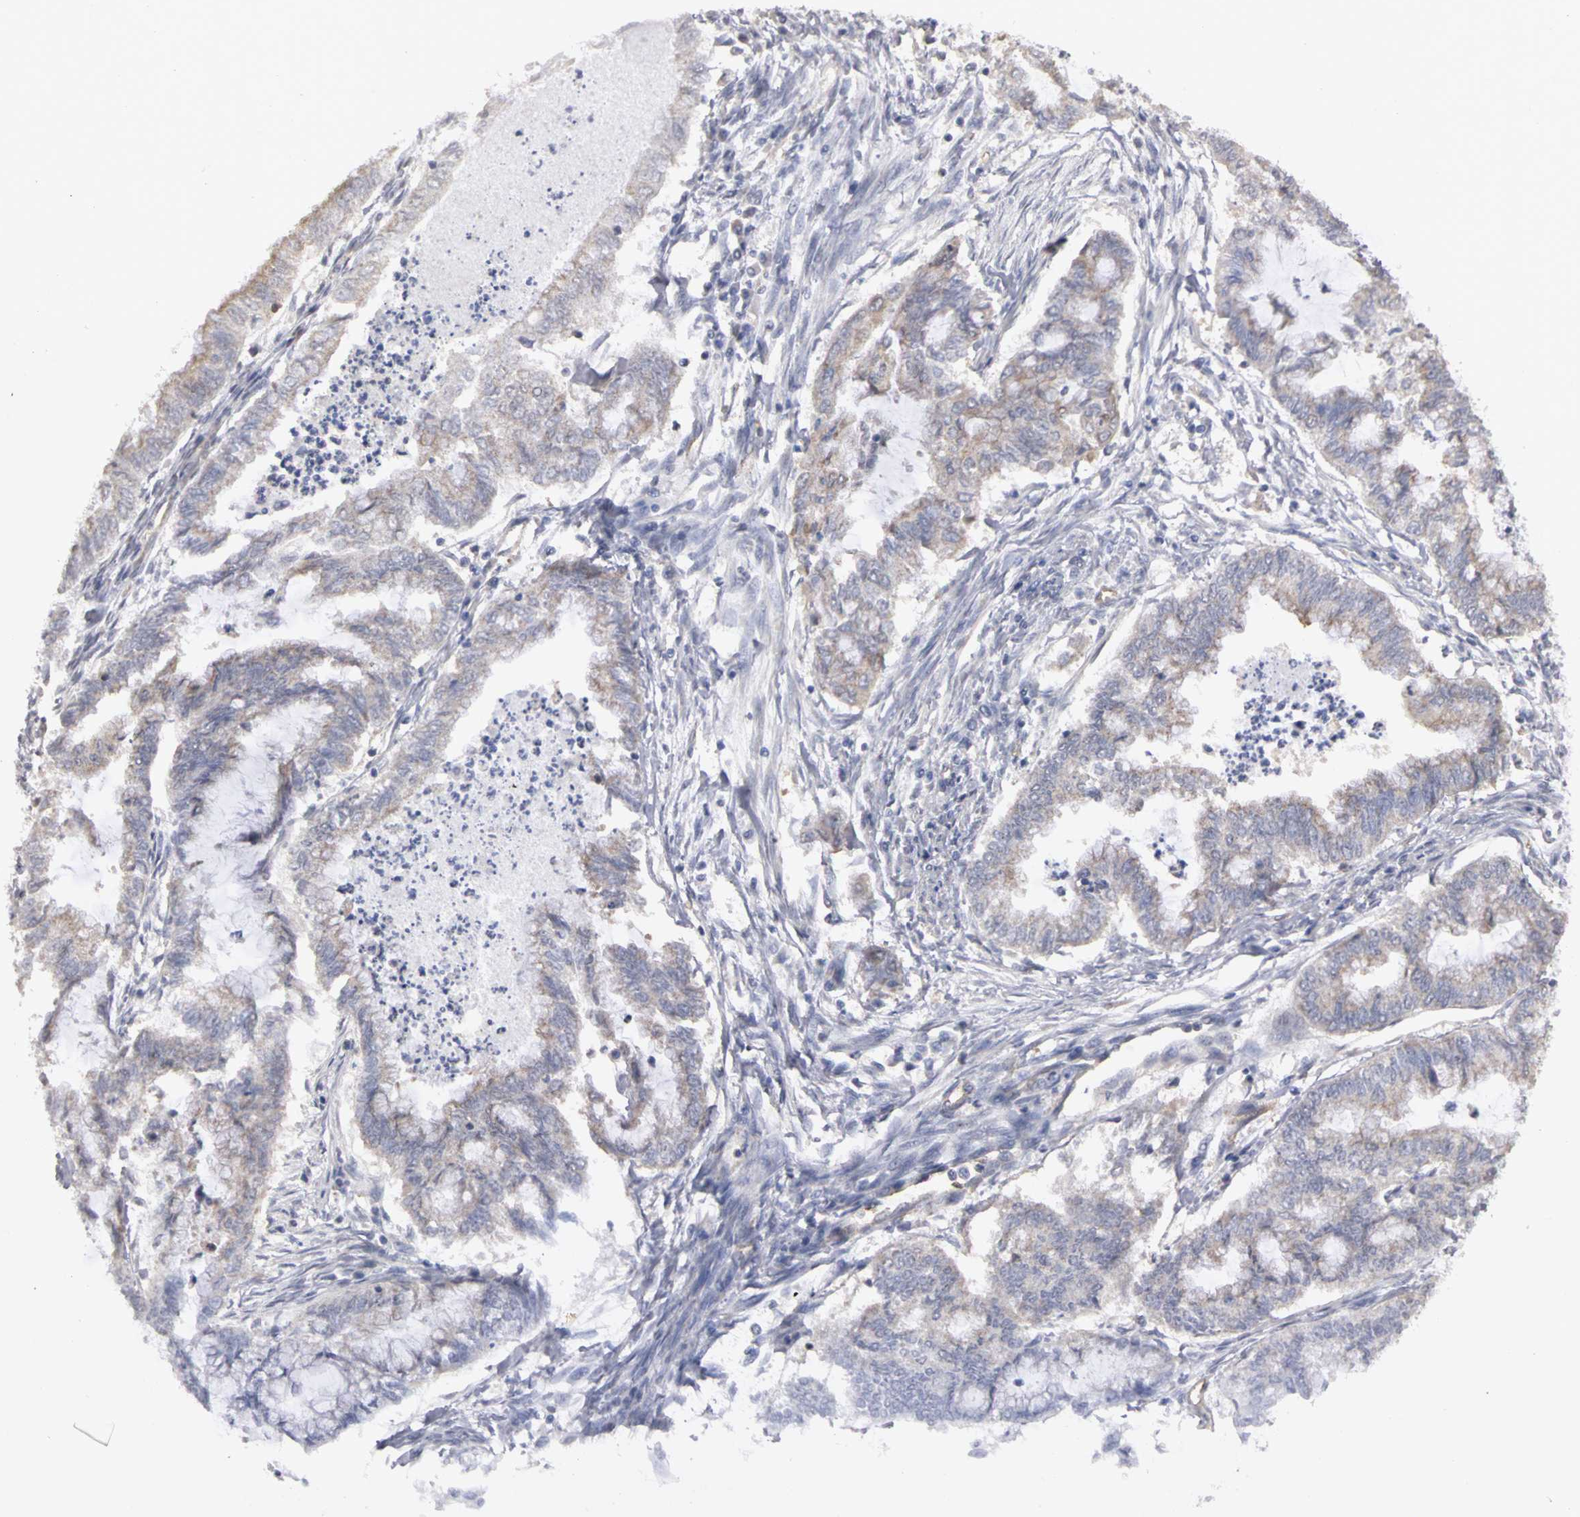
{"staining": {"intensity": "weak", "quantity": "25%-75%", "location": "cytoplasmic/membranous"}, "tissue": "endometrial cancer", "cell_type": "Tumor cells", "image_type": "cancer", "snomed": [{"axis": "morphology", "description": "Adenocarcinoma, NOS"}, {"axis": "topography", "description": "Endometrium"}], "caption": "An immunohistochemistry (IHC) image of tumor tissue is shown. Protein staining in brown highlights weak cytoplasmic/membranous positivity in endometrial adenocarcinoma within tumor cells.", "gene": "PLEKHA1", "patient": {"sex": "female", "age": 79}}